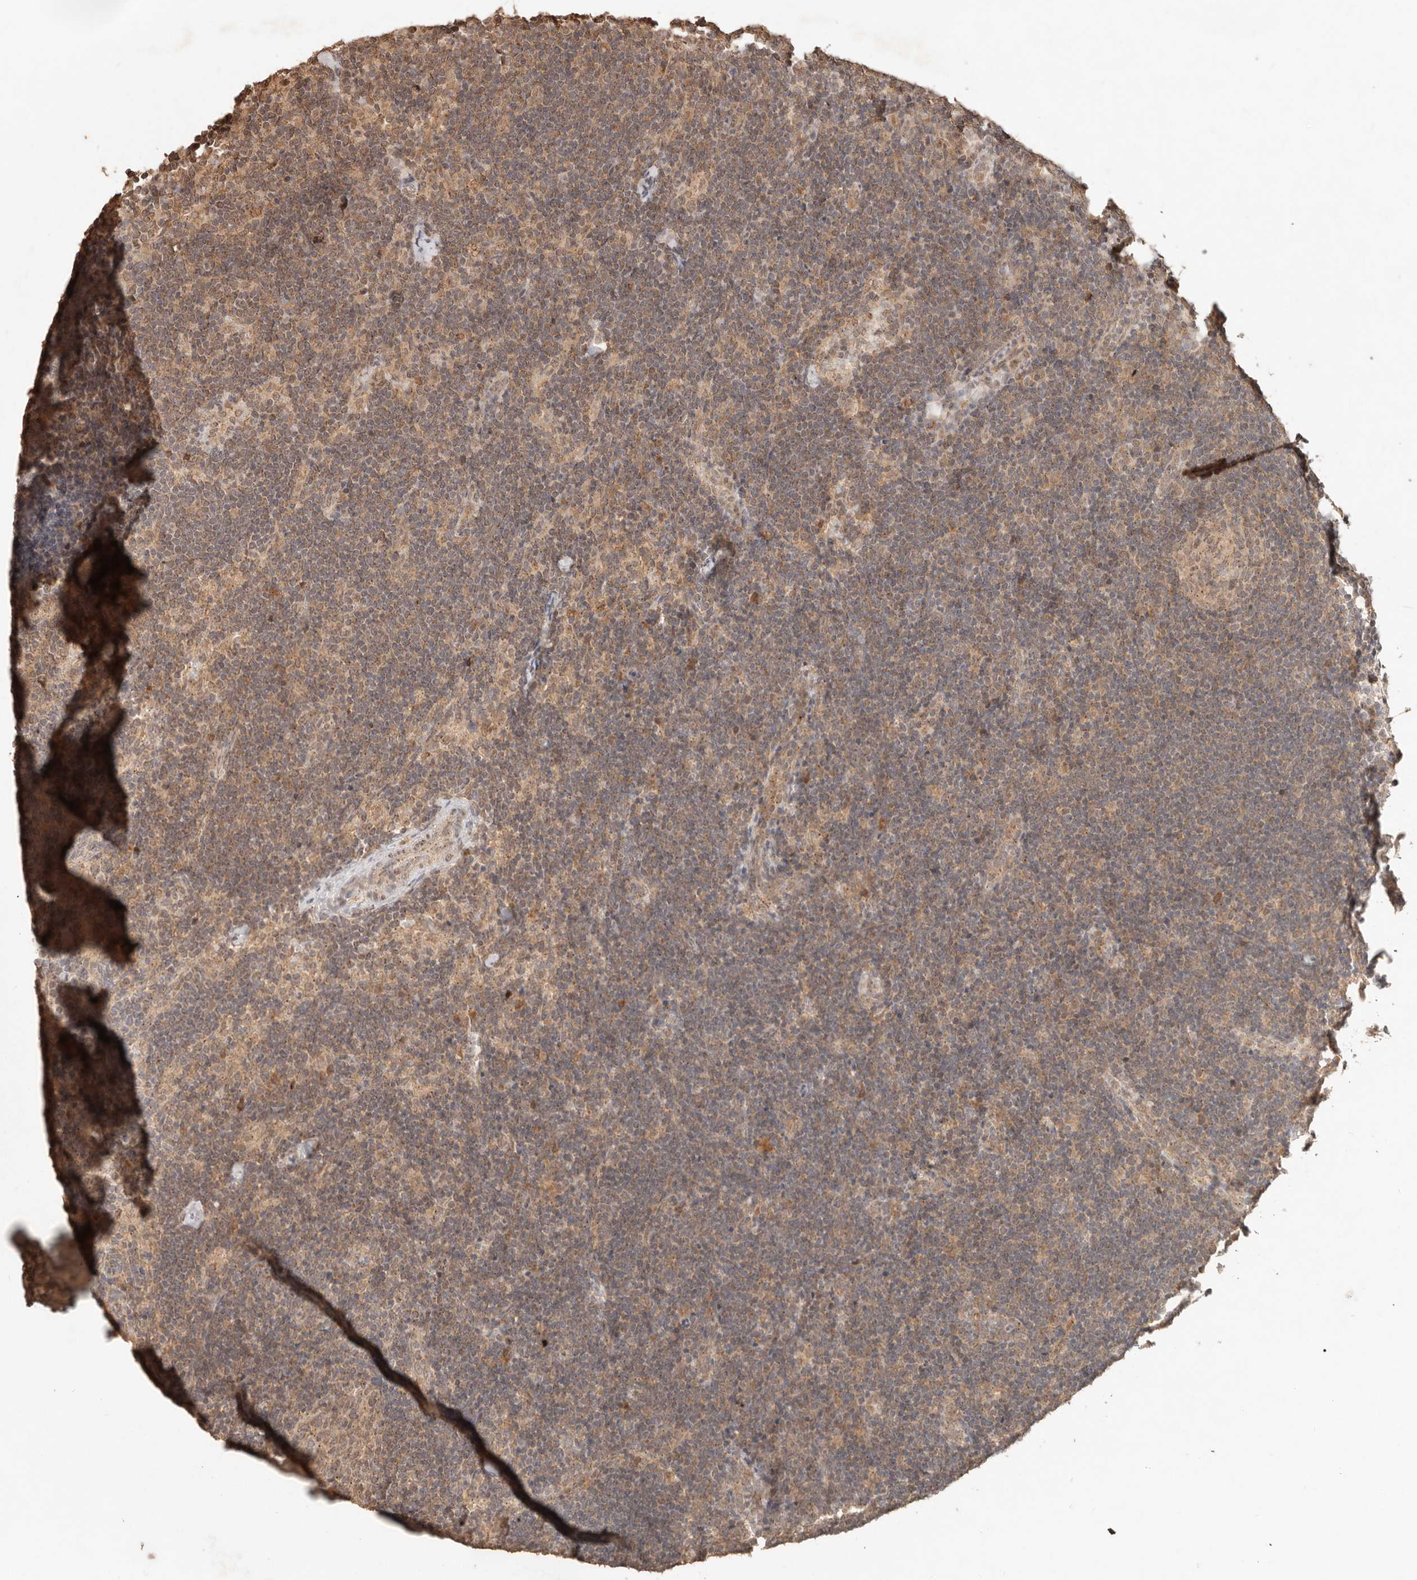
{"staining": {"intensity": "weak", "quantity": ">75%", "location": "cytoplasmic/membranous"}, "tissue": "lymph node", "cell_type": "Germinal center cells", "image_type": "normal", "snomed": [{"axis": "morphology", "description": "Normal tissue, NOS"}, {"axis": "topography", "description": "Lymph node"}], "caption": "Weak cytoplasmic/membranous staining is present in about >75% of germinal center cells in benign lymph node.", "gene": "LMO4", "patient": {"sex": "female", "age": 22}}